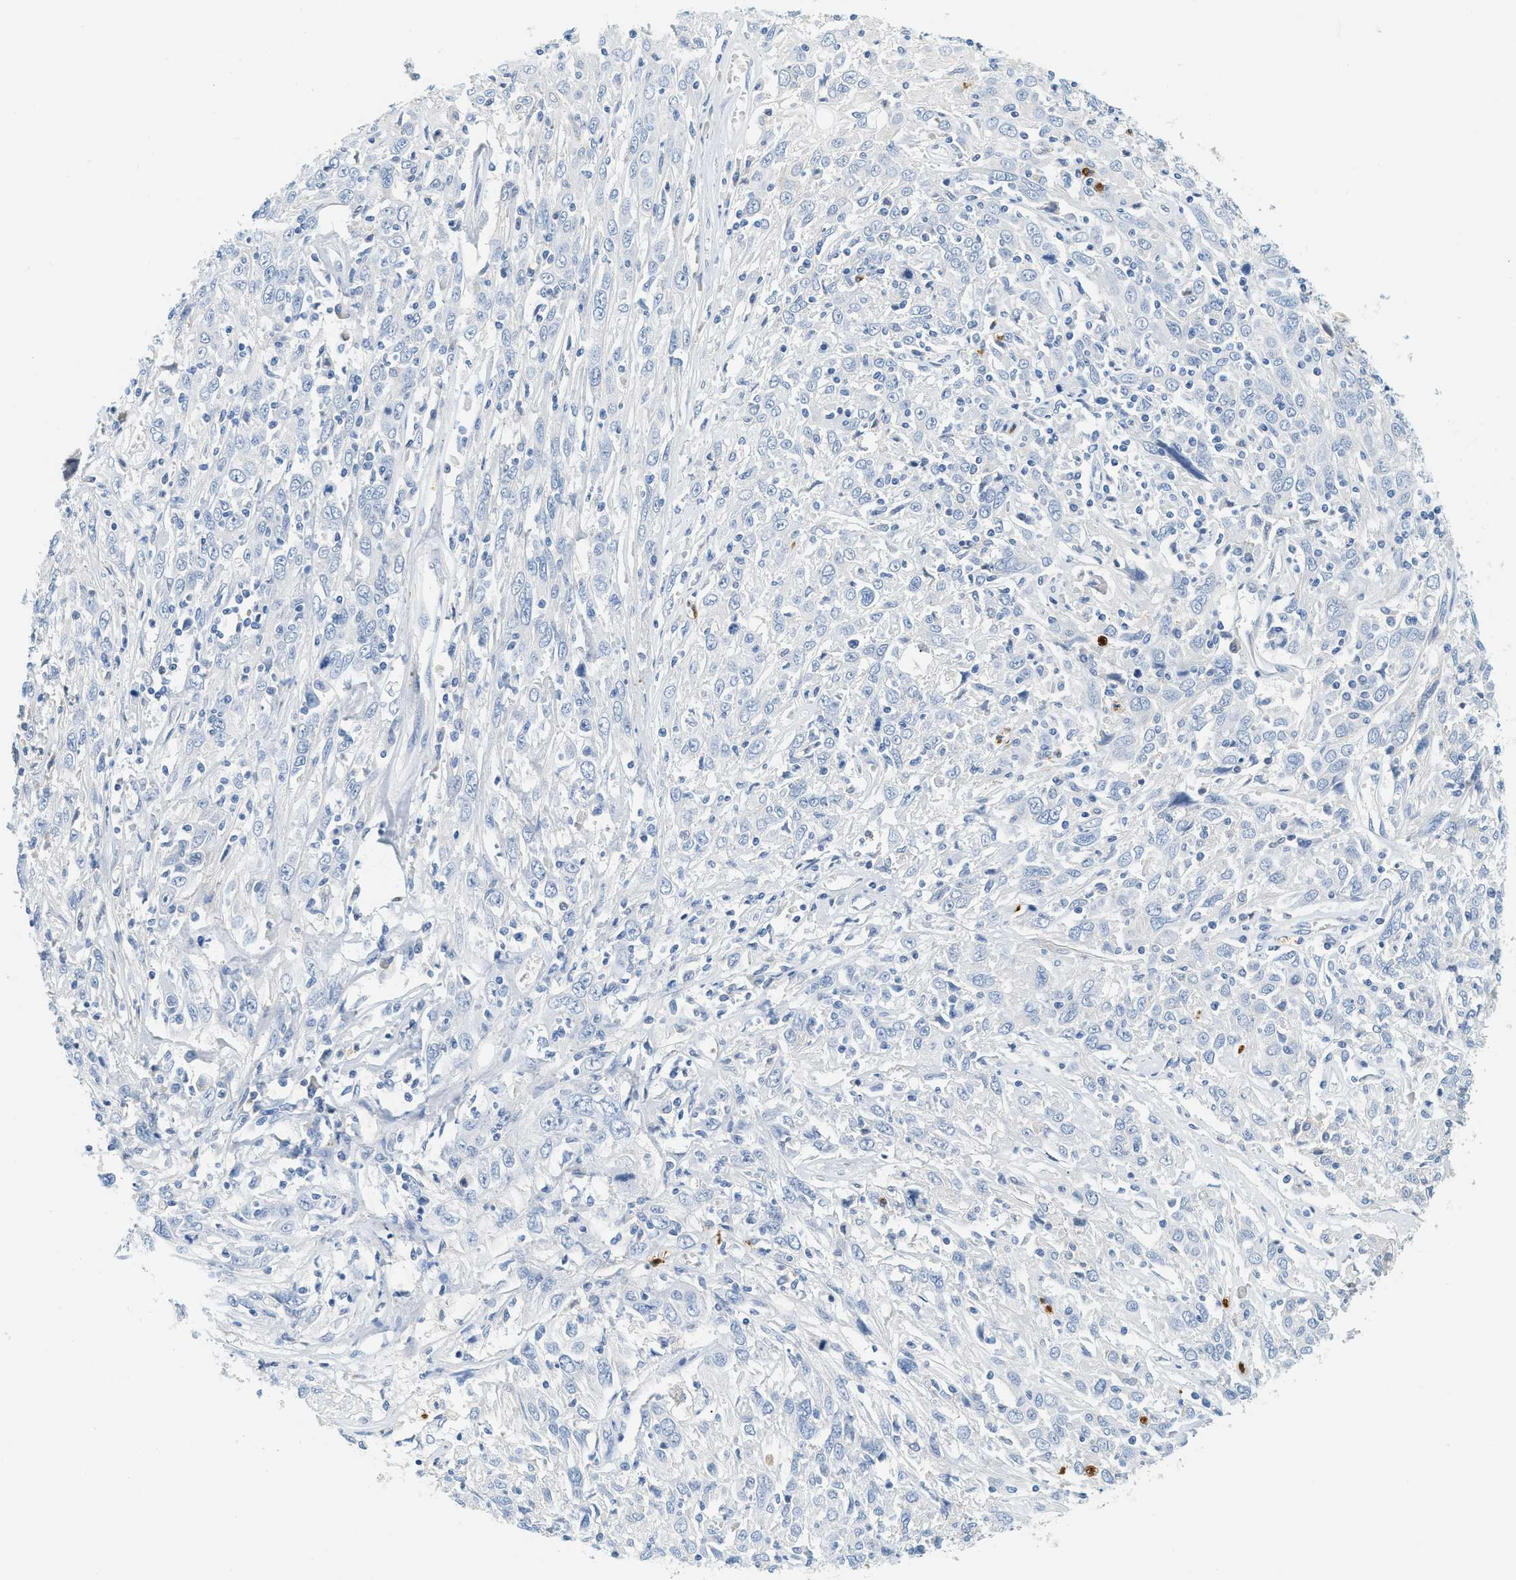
{"staining": {"intensity": "negative", "quantity": "none", "location": "none"}, "tissue": "cervical cancer", "cell_type": "Tumor cells", "image_type": "cancer", "snomed": [{"axis": "morphology", "description": "Squamous cell carcinoma, NOS"}, {"axis": "topography", "description": "Cervix"}], "caption": "IHC of squamous cell carcinoma (cervical) displays no expression in tumor cells. (Brightfield microscopy of DAB IHC at high magnification).", "gene": "LCN2", "patient": {"sex": "female", "age": 46}}